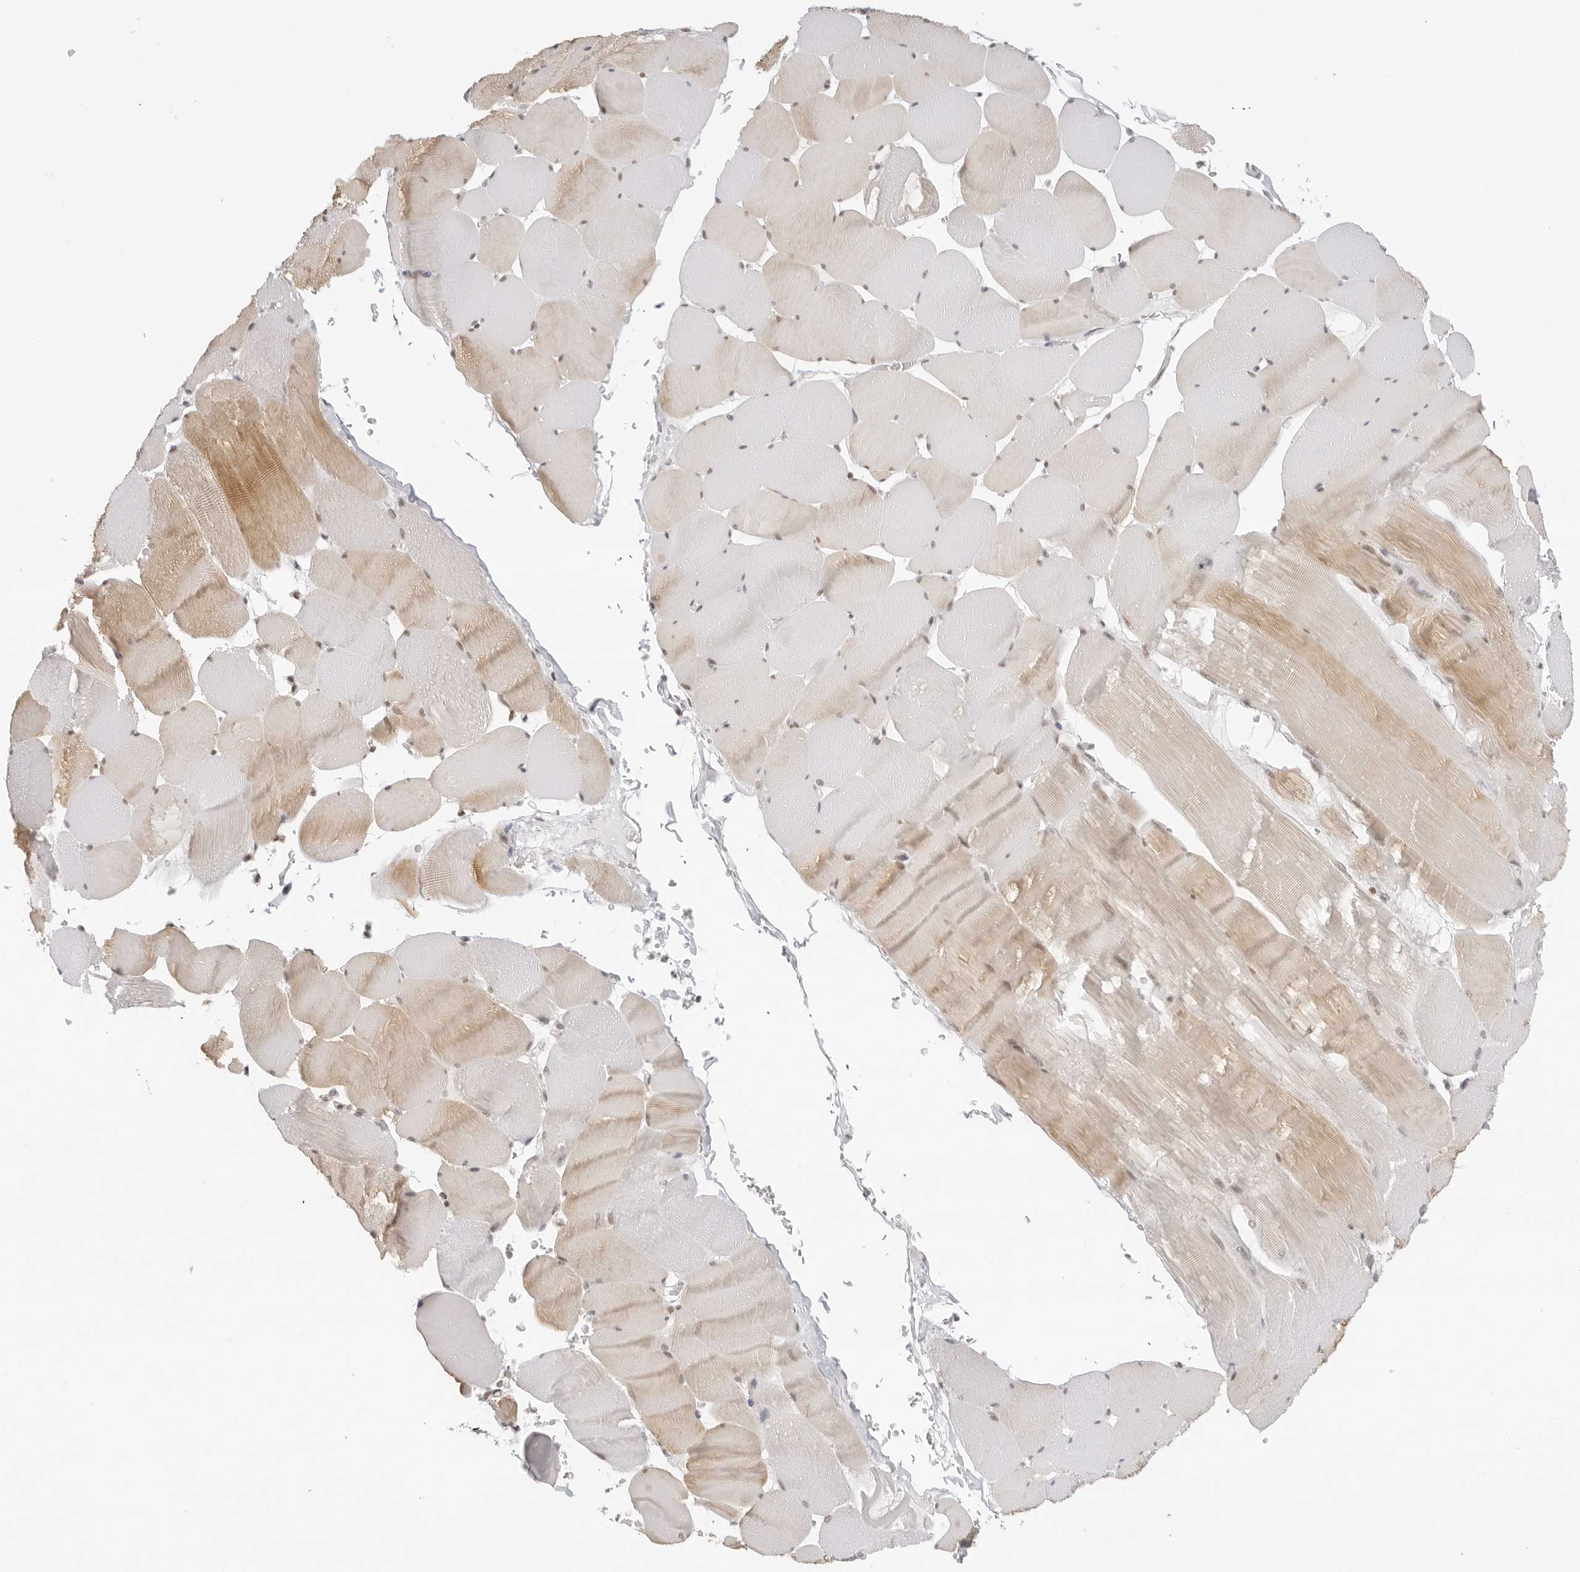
{"staining": {"intensity": "weak", "quantity": "25%-75%", "location": "cytoplasmic/membranous,nuclear"}, "tissue": "skeletal muscle", "cell_type": "Myocytes", "image_type": "normal", "snomed": [{"axis": "morphology", "description": "Normal tissue, NOS"}, {"axis": "topography", "description": "Skeletal muscle"}], "caption": "Immunohistochemical staining of unremarkable skeletal muscle shows 25%-75% levels of weak cytoplasmic/membranous,nuclear protein positivity in approximately 25%-75% of myocytes.", "gene": "TCIM", "patient": {"sex": "male", "age": 62}}